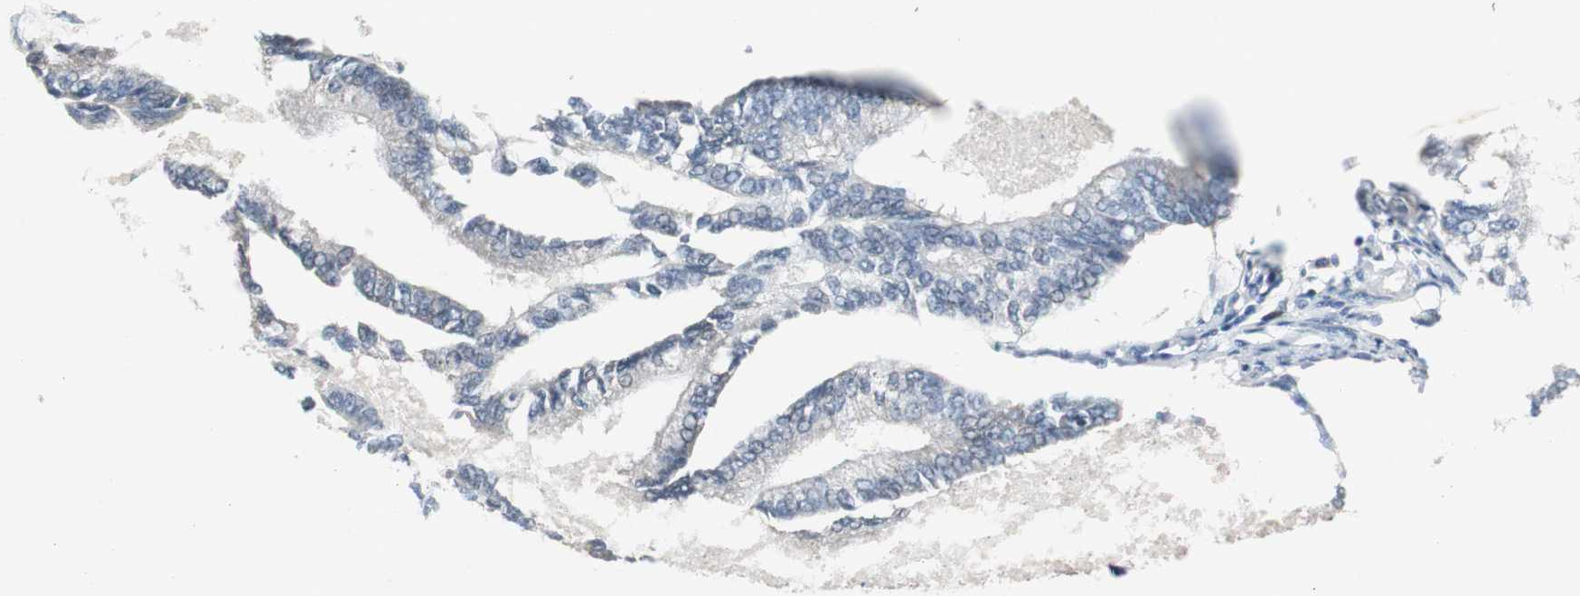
{"staining": {"intensity": "weak", "quantity": "25%-75%", "location": "cytoplasmic/membranous"}, "tissue": "endometrial cancer", "cell_type": "Tumor cells", "image_type": "cancer", "snomed": [{"axis": "morphology", "description": "Adenocarcinoma, NOS"}, {"axis": "topography", "description": "Endometrium"}], "caption": "Immunohistochemical staining of human endometrial cancer (adenocarcinoma) shows low levels of weak cytoplasmic/membranous staining in approximately 25%-75% of tumor cells. (DAB (3,3'-diaminobenzidine) IHC with brightfield microscopy, high magnification).", "gene": "ZMPSTE24", "patient": {"sex": "female", "age": 86}}